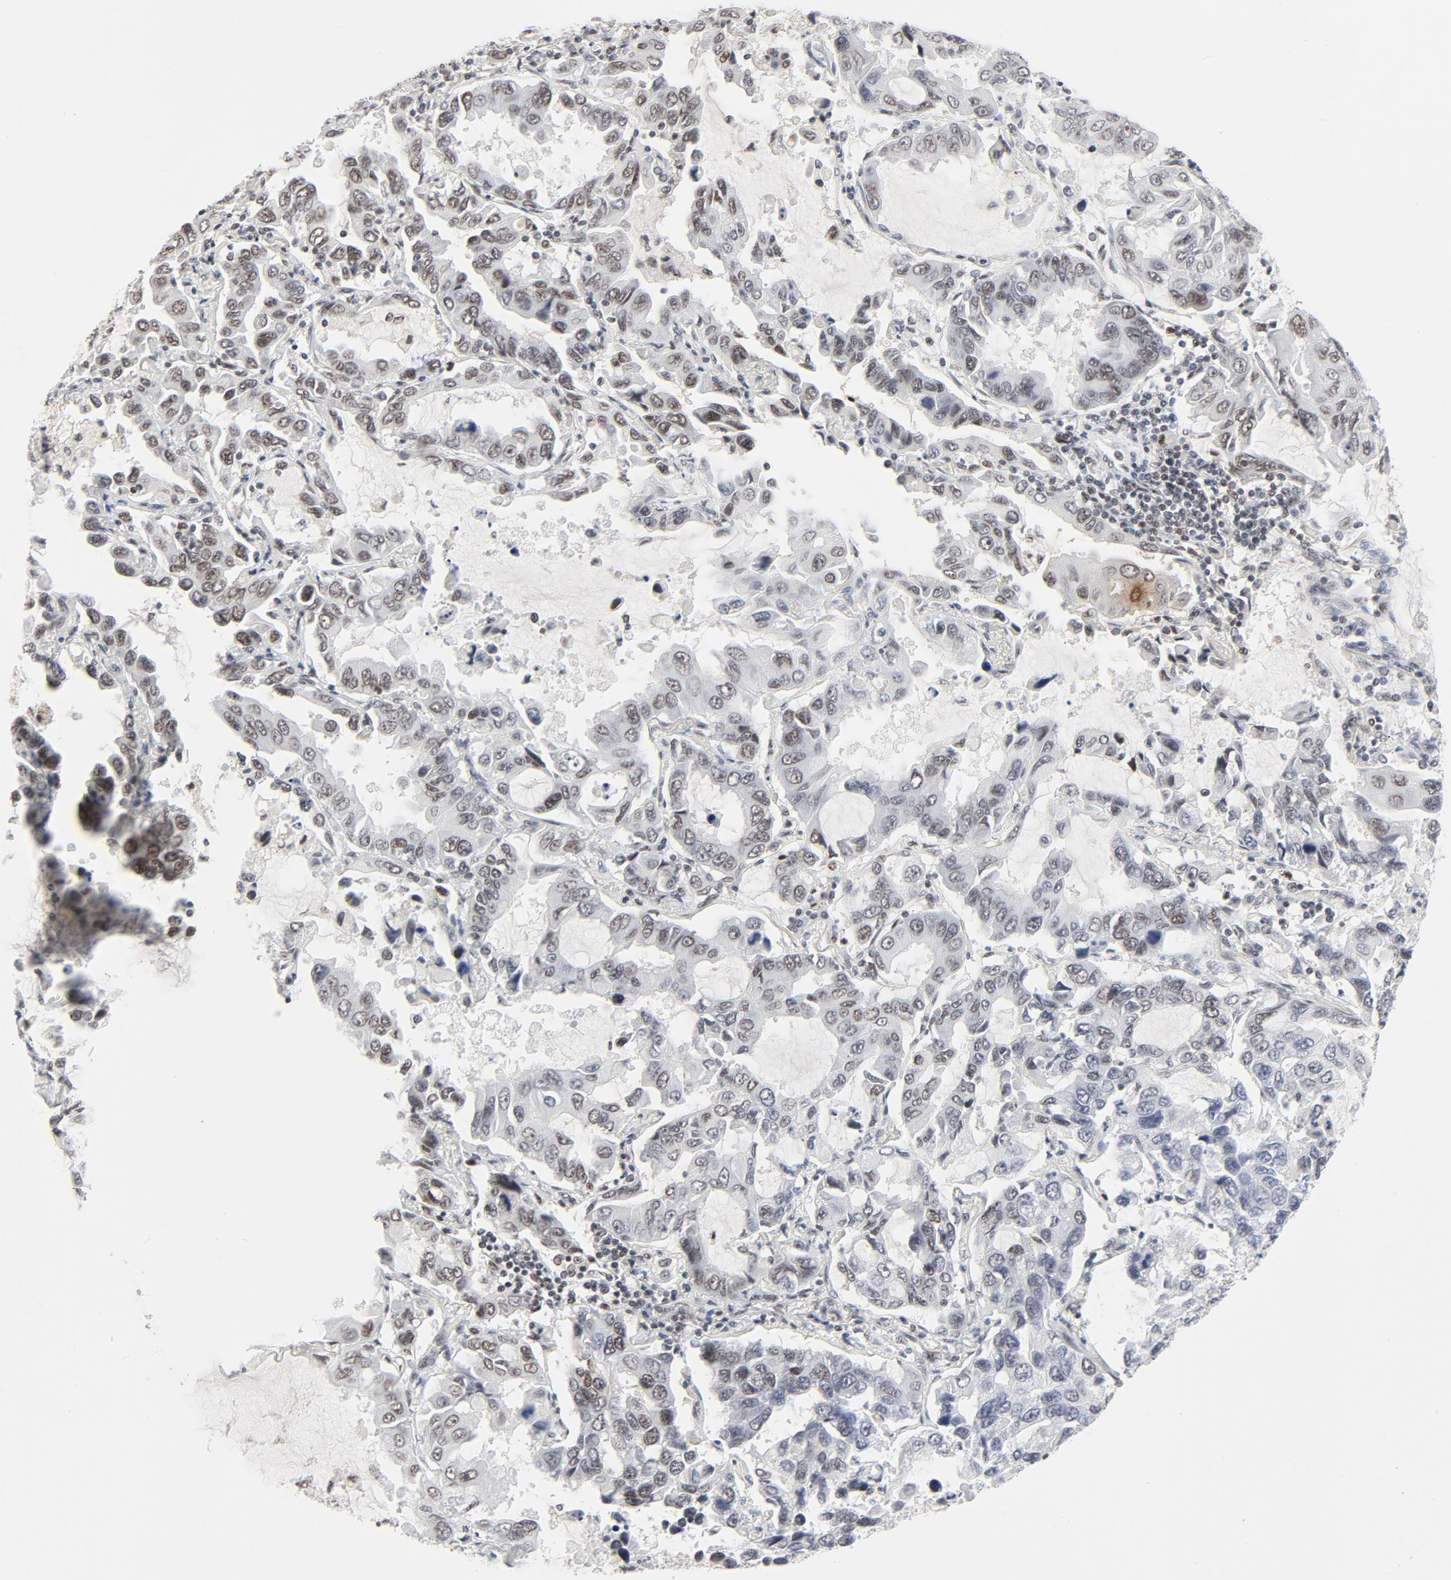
{"staining": {"intensity": "moderate", "quantity": ">75%", "location": "nuclear"}, "tissue": "lung cancer", "cell_type": "Tumor cells", "image_type": "cancer", "snomed": [{"axis": "morphology", "description": "Adenocarcinoma, NOS"}, {"axis": "topography", "description": "Lung"}], "caption": "Tumor cells display medium levels of moderate nuclear expression in about >75% of cells in lung cancer (adenocarcinoma).", "gene": "GTF2H1", "patient": {"sex": "male", "age": 64}}